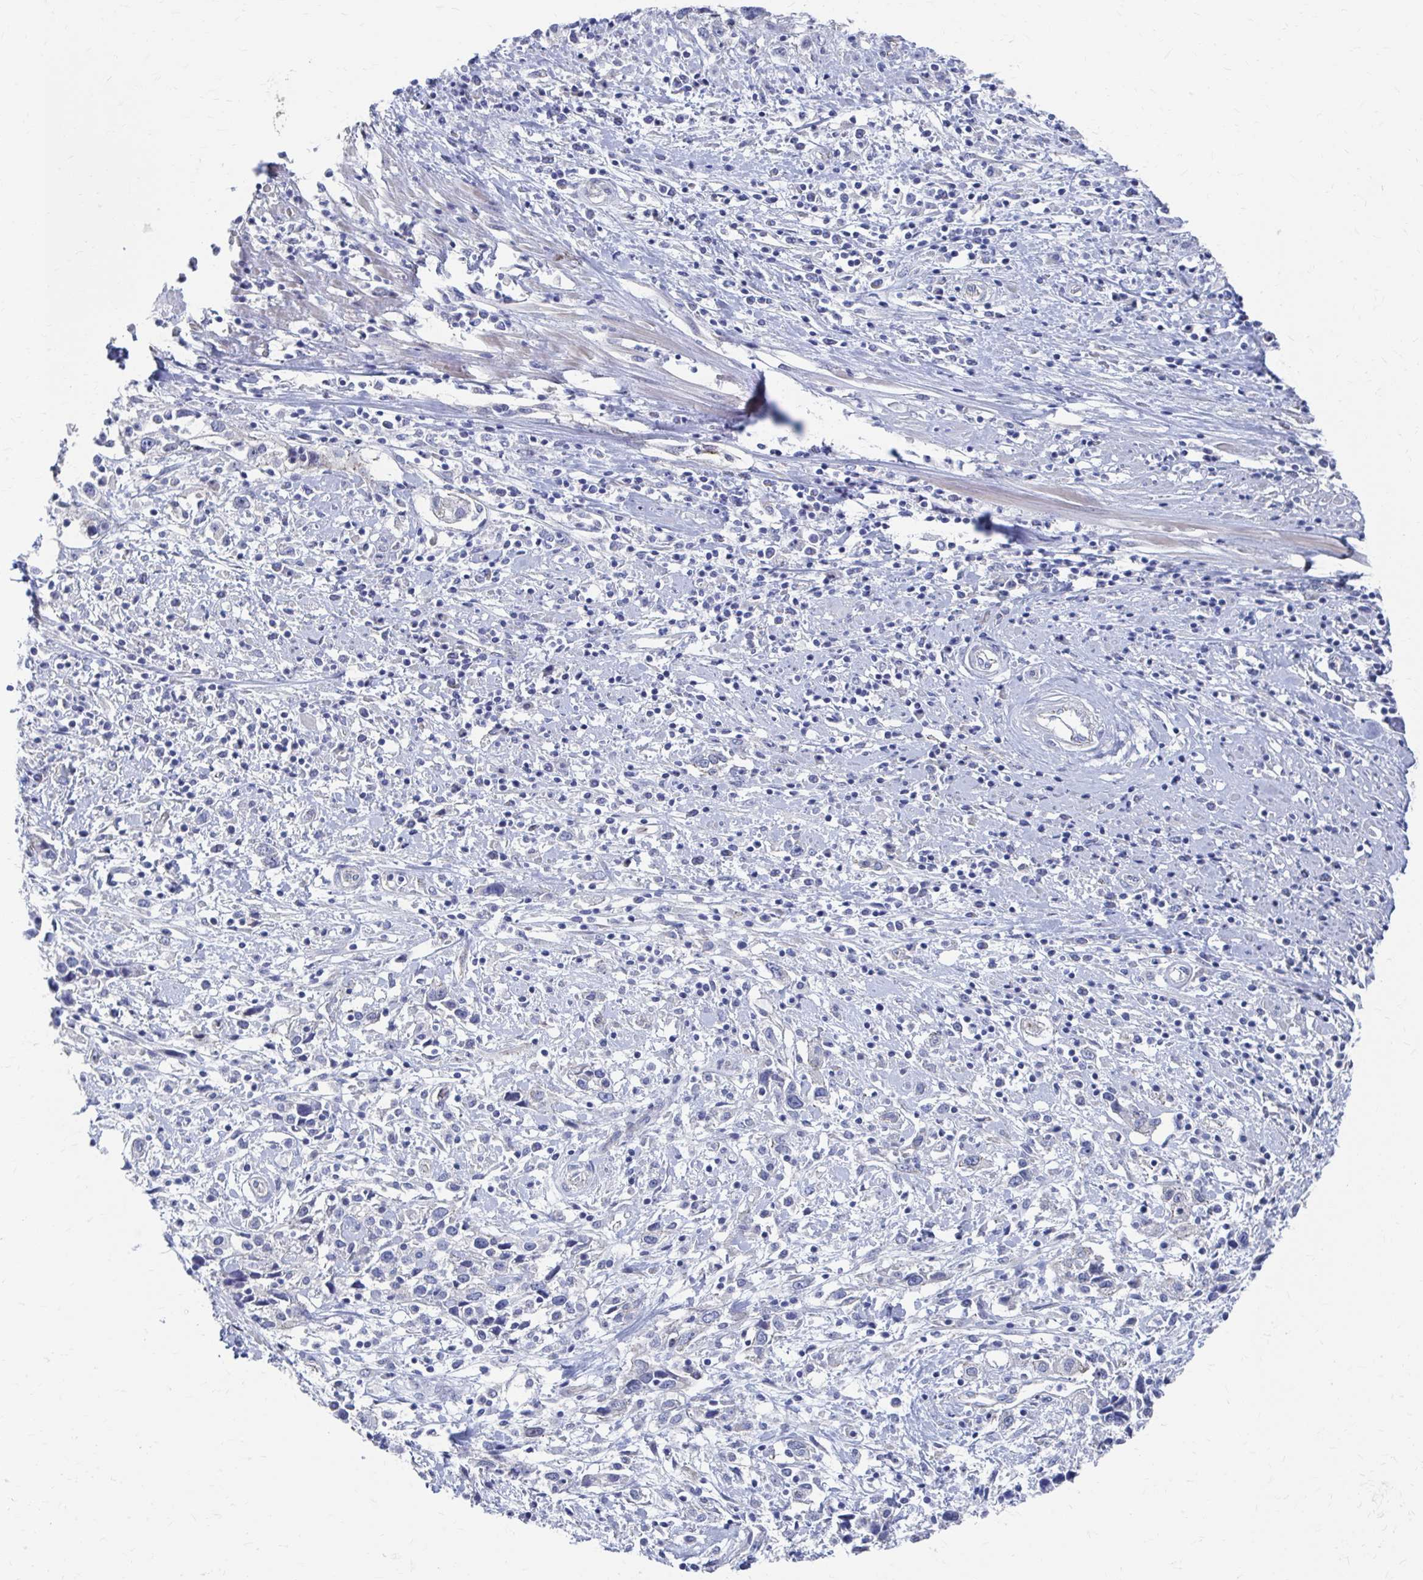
{"staining": {"intensity": "negative", "quantity": "none", "location": "none"}, "tissue": "cervical cancer", "cell_type": "Tumor cells", "image_type": "cancer", "snomed": [{"axis": "morphology", "description": "Adenocarcinoma, NOS"}, {"axis": "topography", "description": "Cervix"}], "caption": "High magnification brightfield microscopy of cervical cancer stained with DAB (3,3'-diaminobenzidine) (brown) and counterstained with hematoxylin (blue): tumor cells show no significant staining.", "gene": "PLEKHG7", "patient": {"sex": "female", "age": 40}}